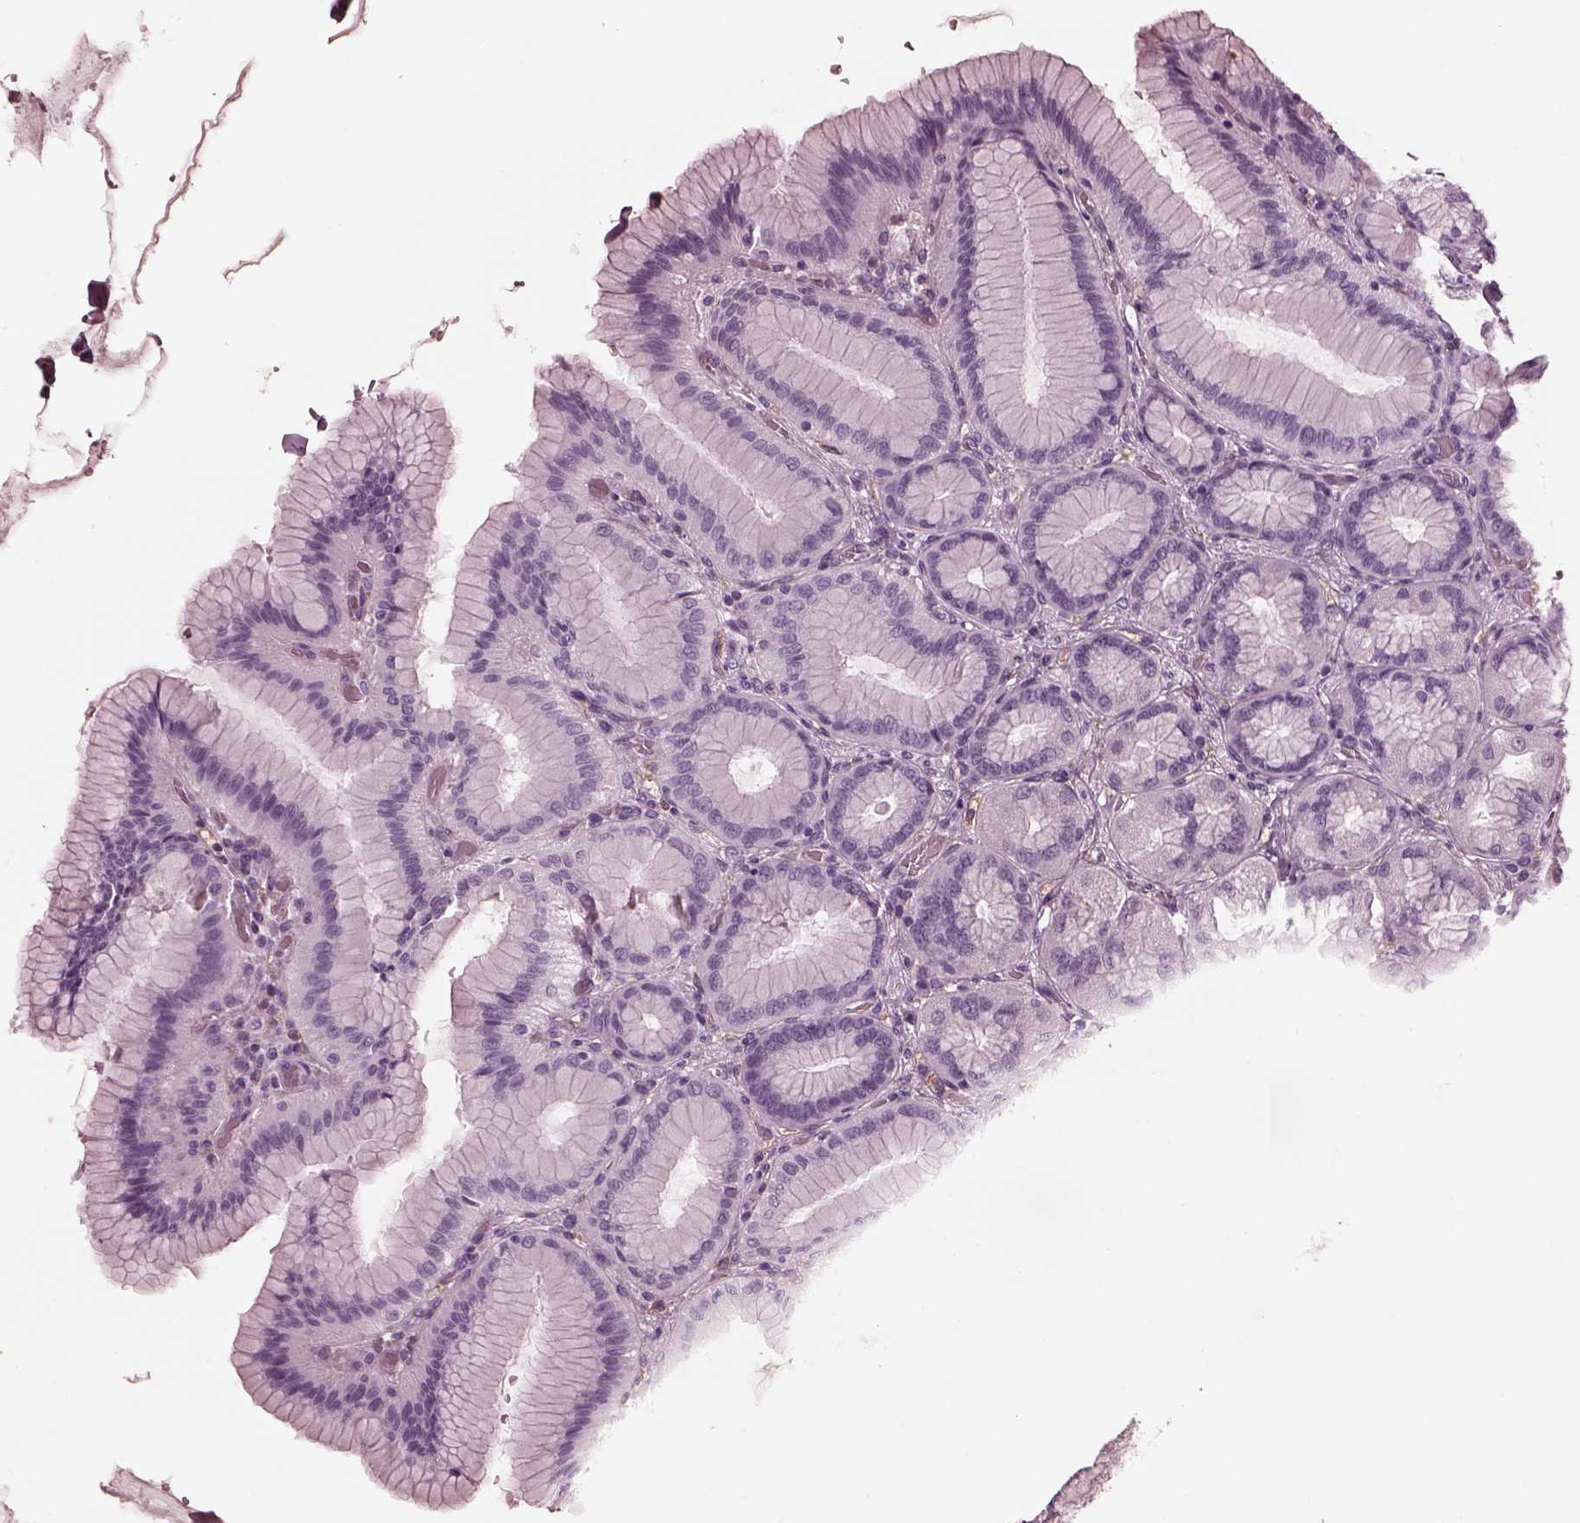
{"staining": {"intensity": "negative", "quantity": "none", "location": "none"}, "tissue": "stomach", "cell_type": "Glandular cells", "image_type": "normal", "snomed": [{"axis": "morphology", "description": "Normal tissue, NOS"}, {"axis": "morphology", "description": "Adenocarcinoma, NOS"}, {"axis": "morphology", "description": "Adenocarcinoma, High grade"}, {"axis": "topography", "description": "Stomach, upper"}, {"axis": "topography", "description": "Stomach"}], "caption": "High power microscopy photomicrograph of an IHC histopathology image of normal stomach, revealing no significant positivity in glandular cells.", "gene": "CGA", "patient": {"sex": "female", "age": 65}}